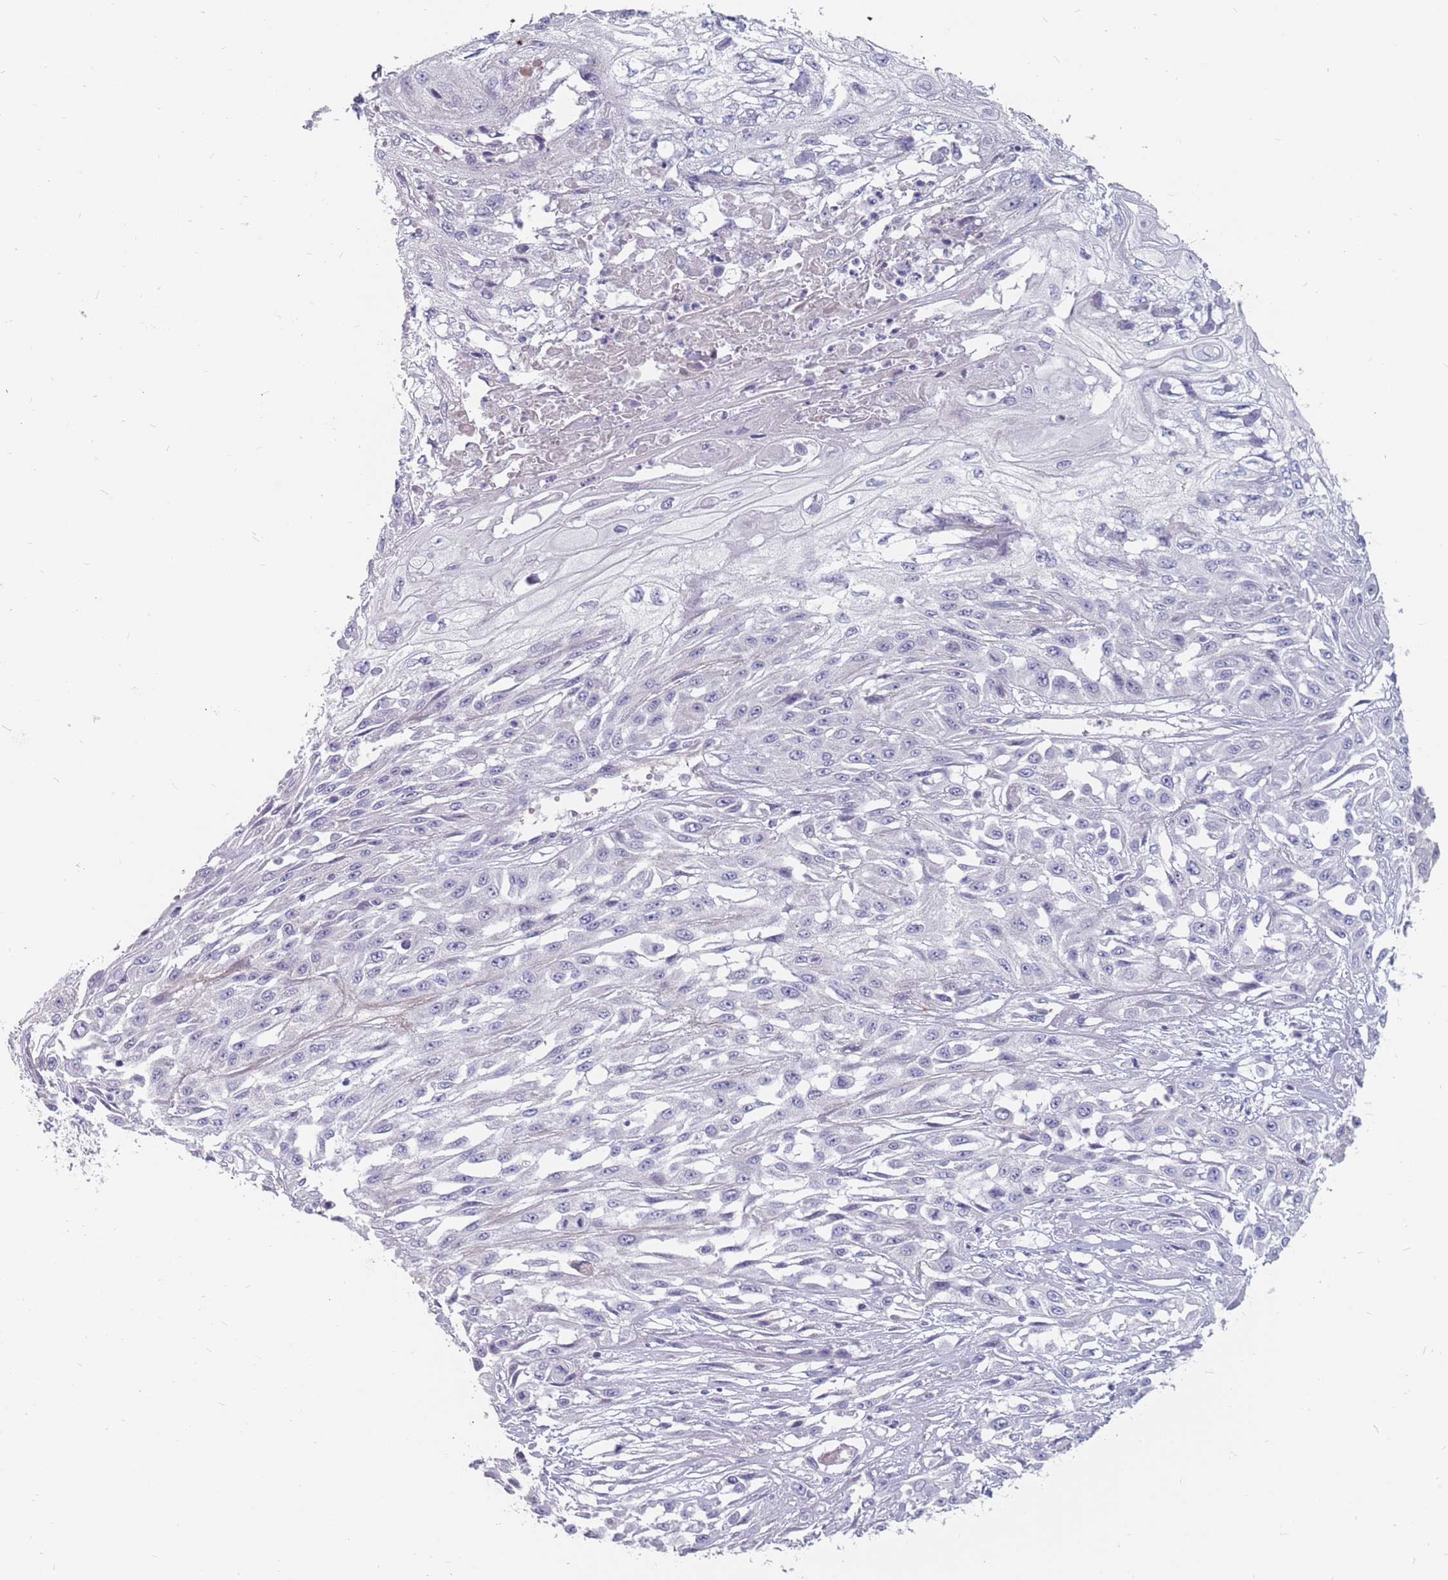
{"staining": {"intensity": "negative", "quantity": "none", "location": "none"}, "tissue": "skin cancer", "cell_type": "Tumor cells", "image_type": "cancer", "snomed": [{"axis": "morphology", "description": "Squamous cell carcinoma, NOS"}, {"axis": "morphology", "description": "Squamous cell carcinoma, metastatic, NOS"}, {"axis": "topography", "description": "Skin"}, {"axis": "topography", "description": "Lymph node"}], "caption": "IHC histopathology image of neoplastic tissue: skin squamous cell carcinoma stained with DAB (3,3'-diaminobenzidine) exhibits no significant protein staining in tumor cells.", "gene": "CMTR2", "patient": {"sex": "male", "age": 75}}